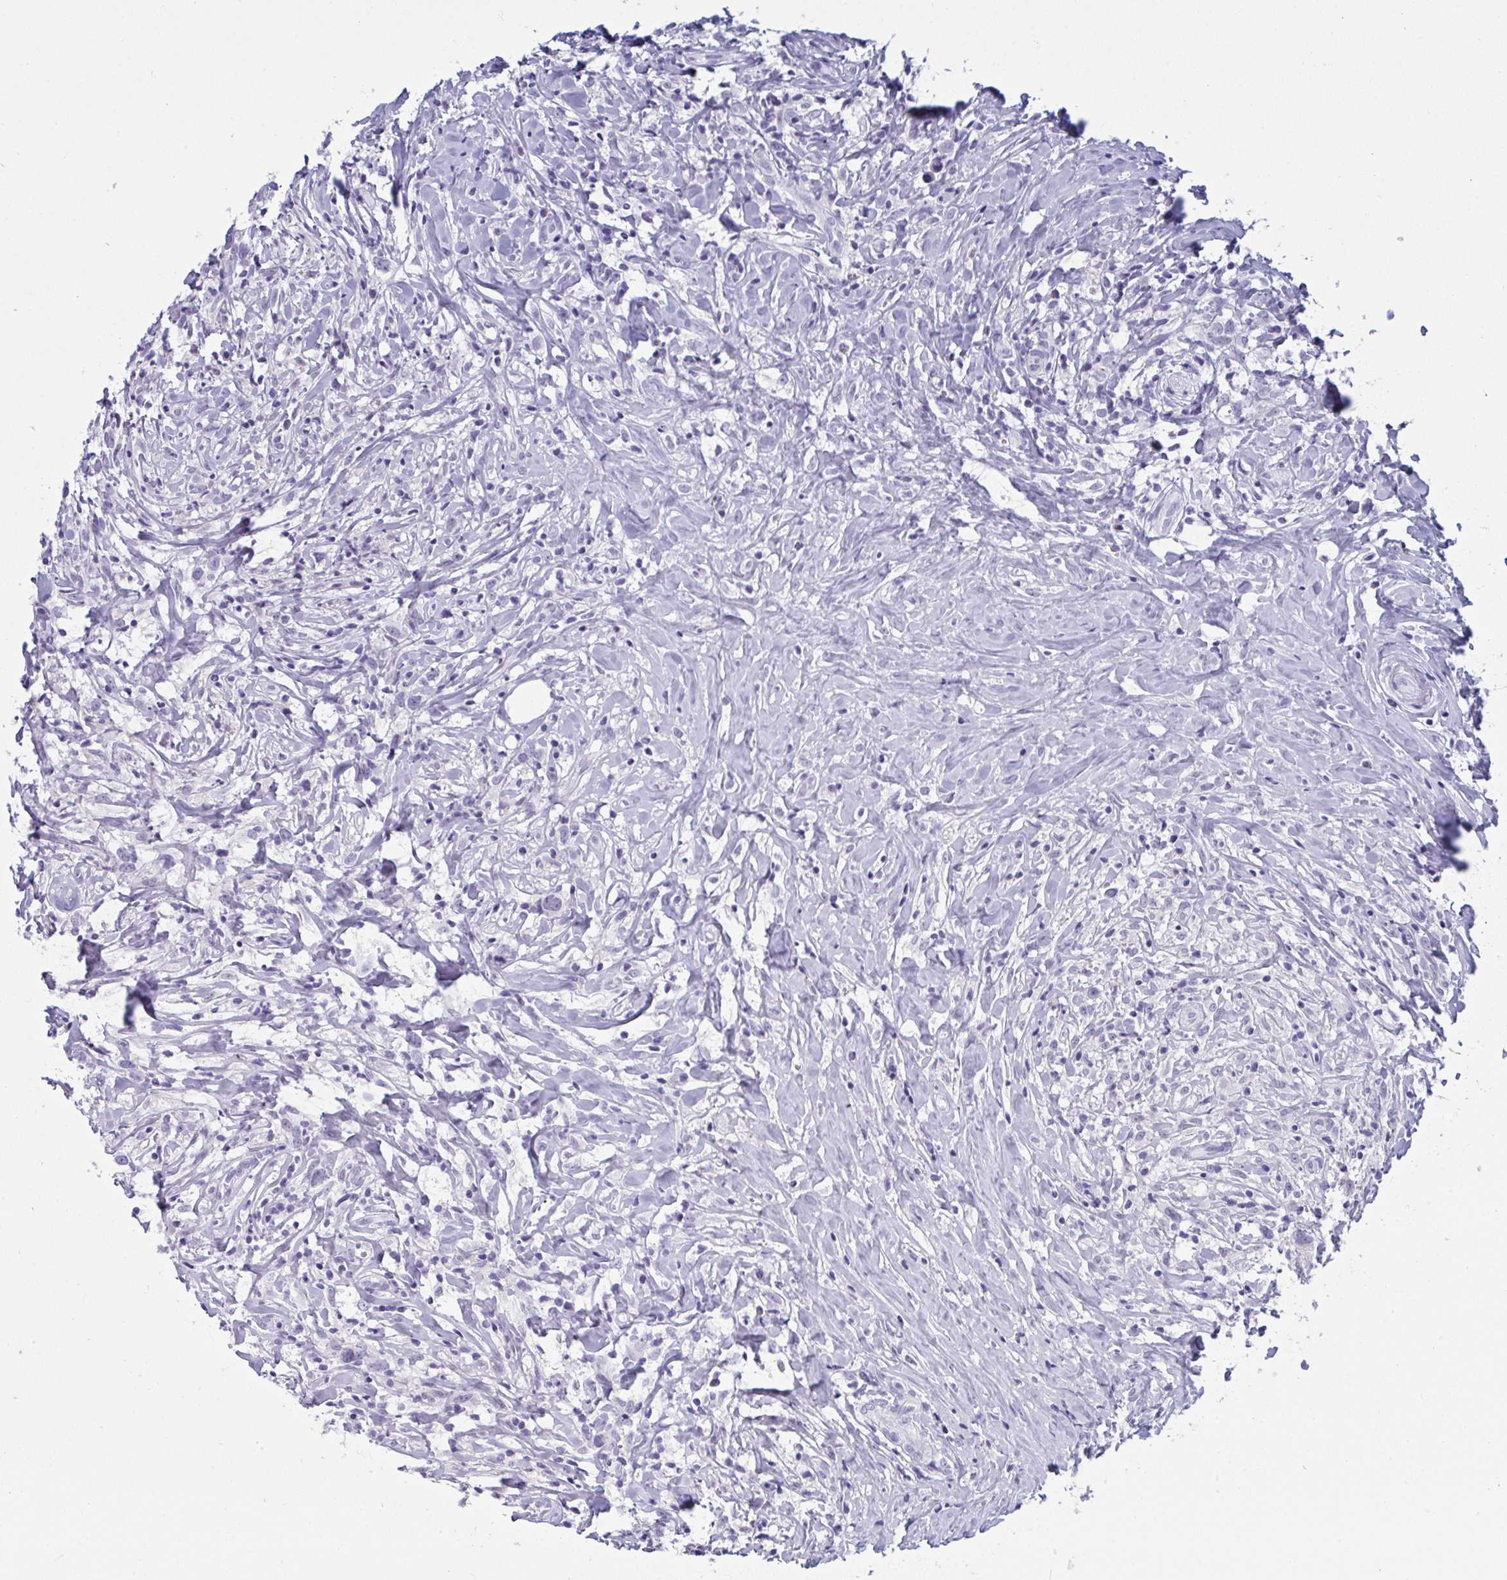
{"staining": {"intensity": "negative", "quantity": "none", "location": "none"}, "tissue": "lymphoma", "cell_type": "Tumor cells", "image_type": "cancer", "snomed": [{"axis": "morphology", "description": "Hodgkin's disease, NOS"}, {"axis": "topography", "description": "No Tissue"}], "caption": "Tumor cells are negative for protein expression in human lymphoma.", "gene": "PRDM9", "patient": {"sex": "female", "age": 21}}